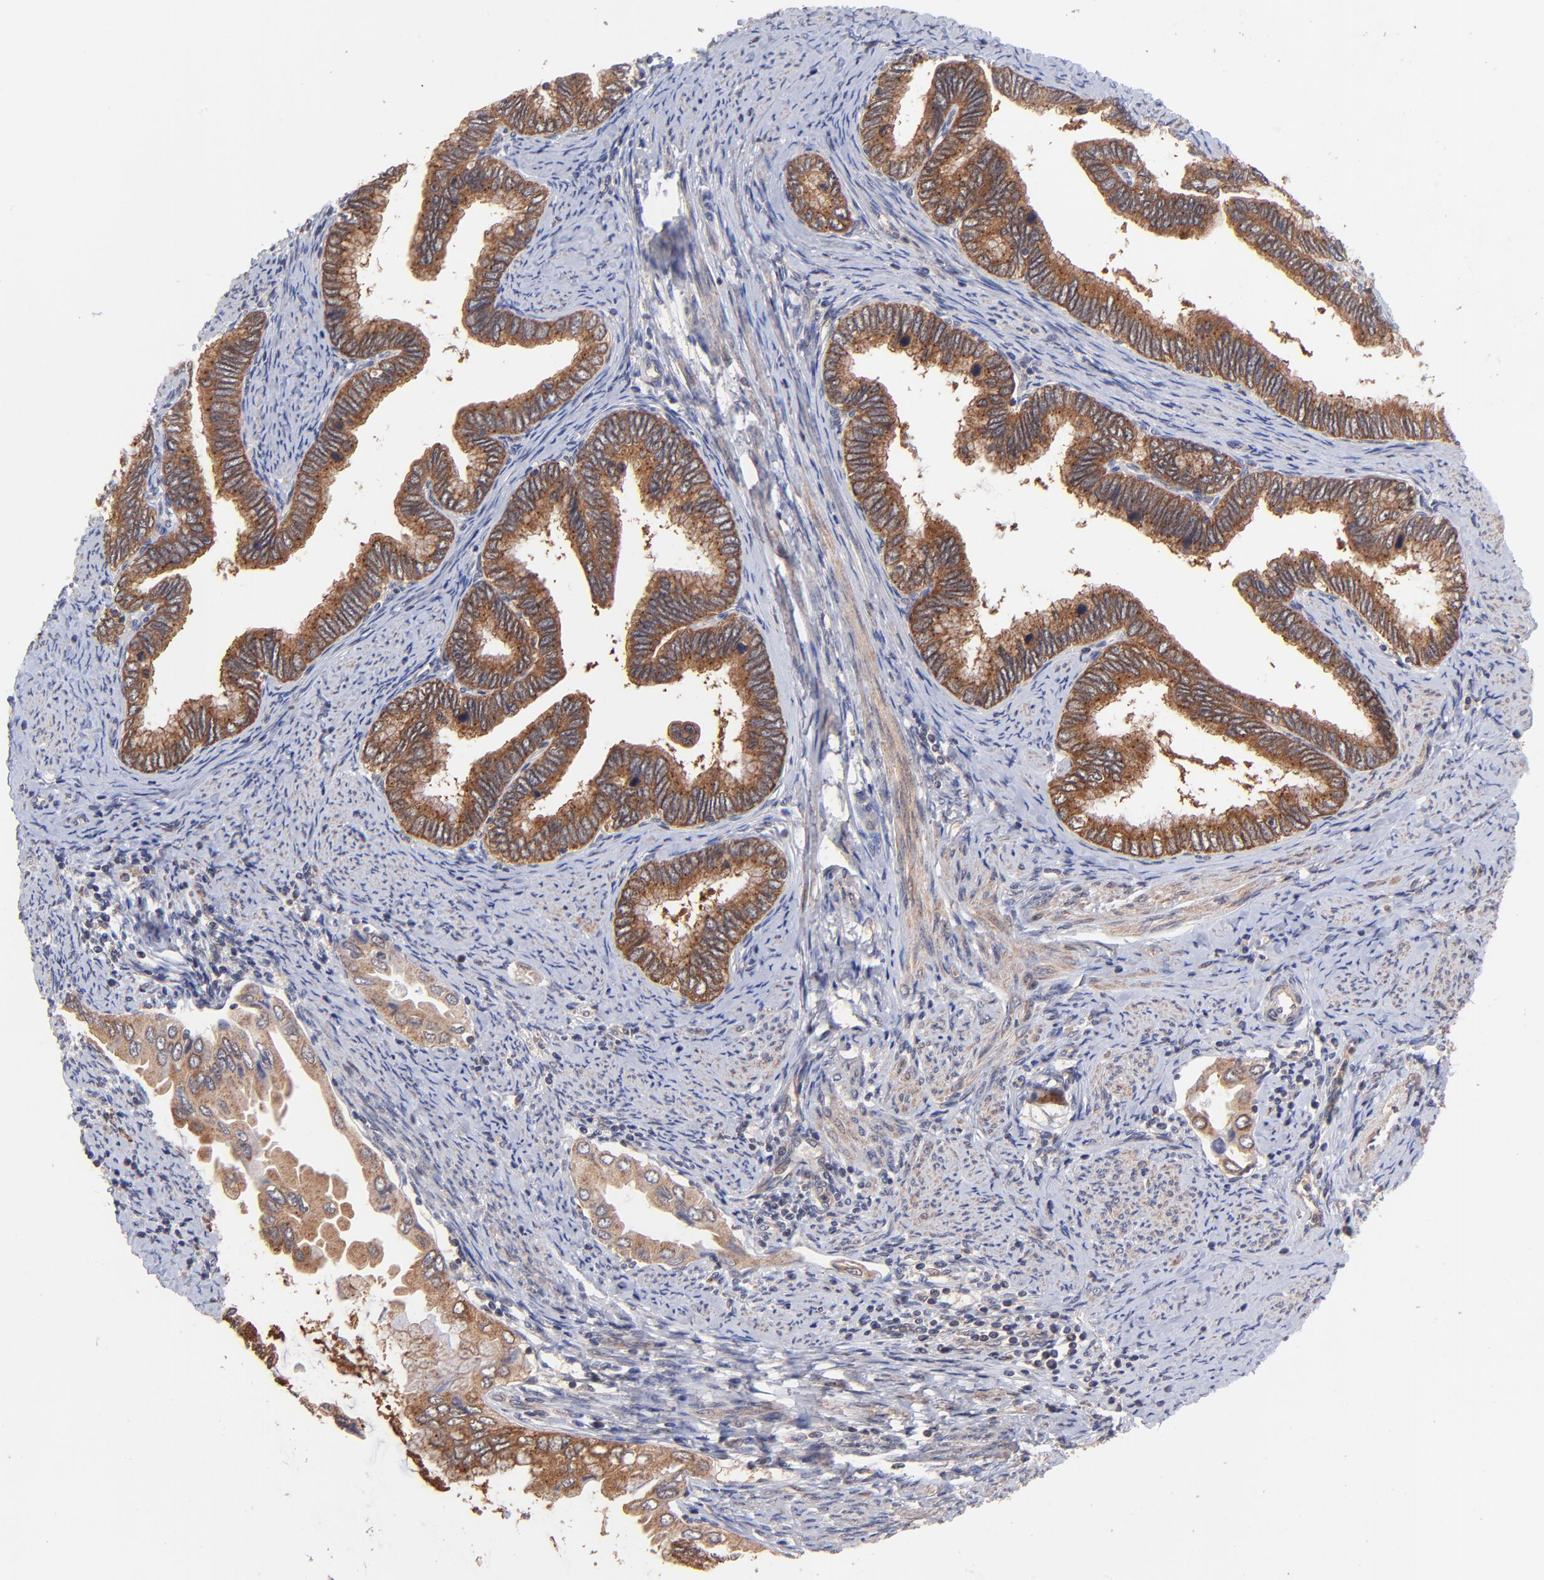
{"staining": {"intensity": "strong", "quantity": ">75%", "location": "cytoplasmic/membranous"}, "tissue": "cervical cancer", "cell_type": "Tumor cells", "image_type": "cancer", "snomed": [{"axis": "morphology", "description": "Adenocarcinoma, NOS"}, {"axis": "topography", "description": "Cervix"}], "caption": "Immunohistochemical staining of cervical cancer displays strong cytoplasmic/membranous protein expression in about >75% of tumor cells.", "gene": "BAIAP2L2", "patient": {"sex": "female", "age": 49}}